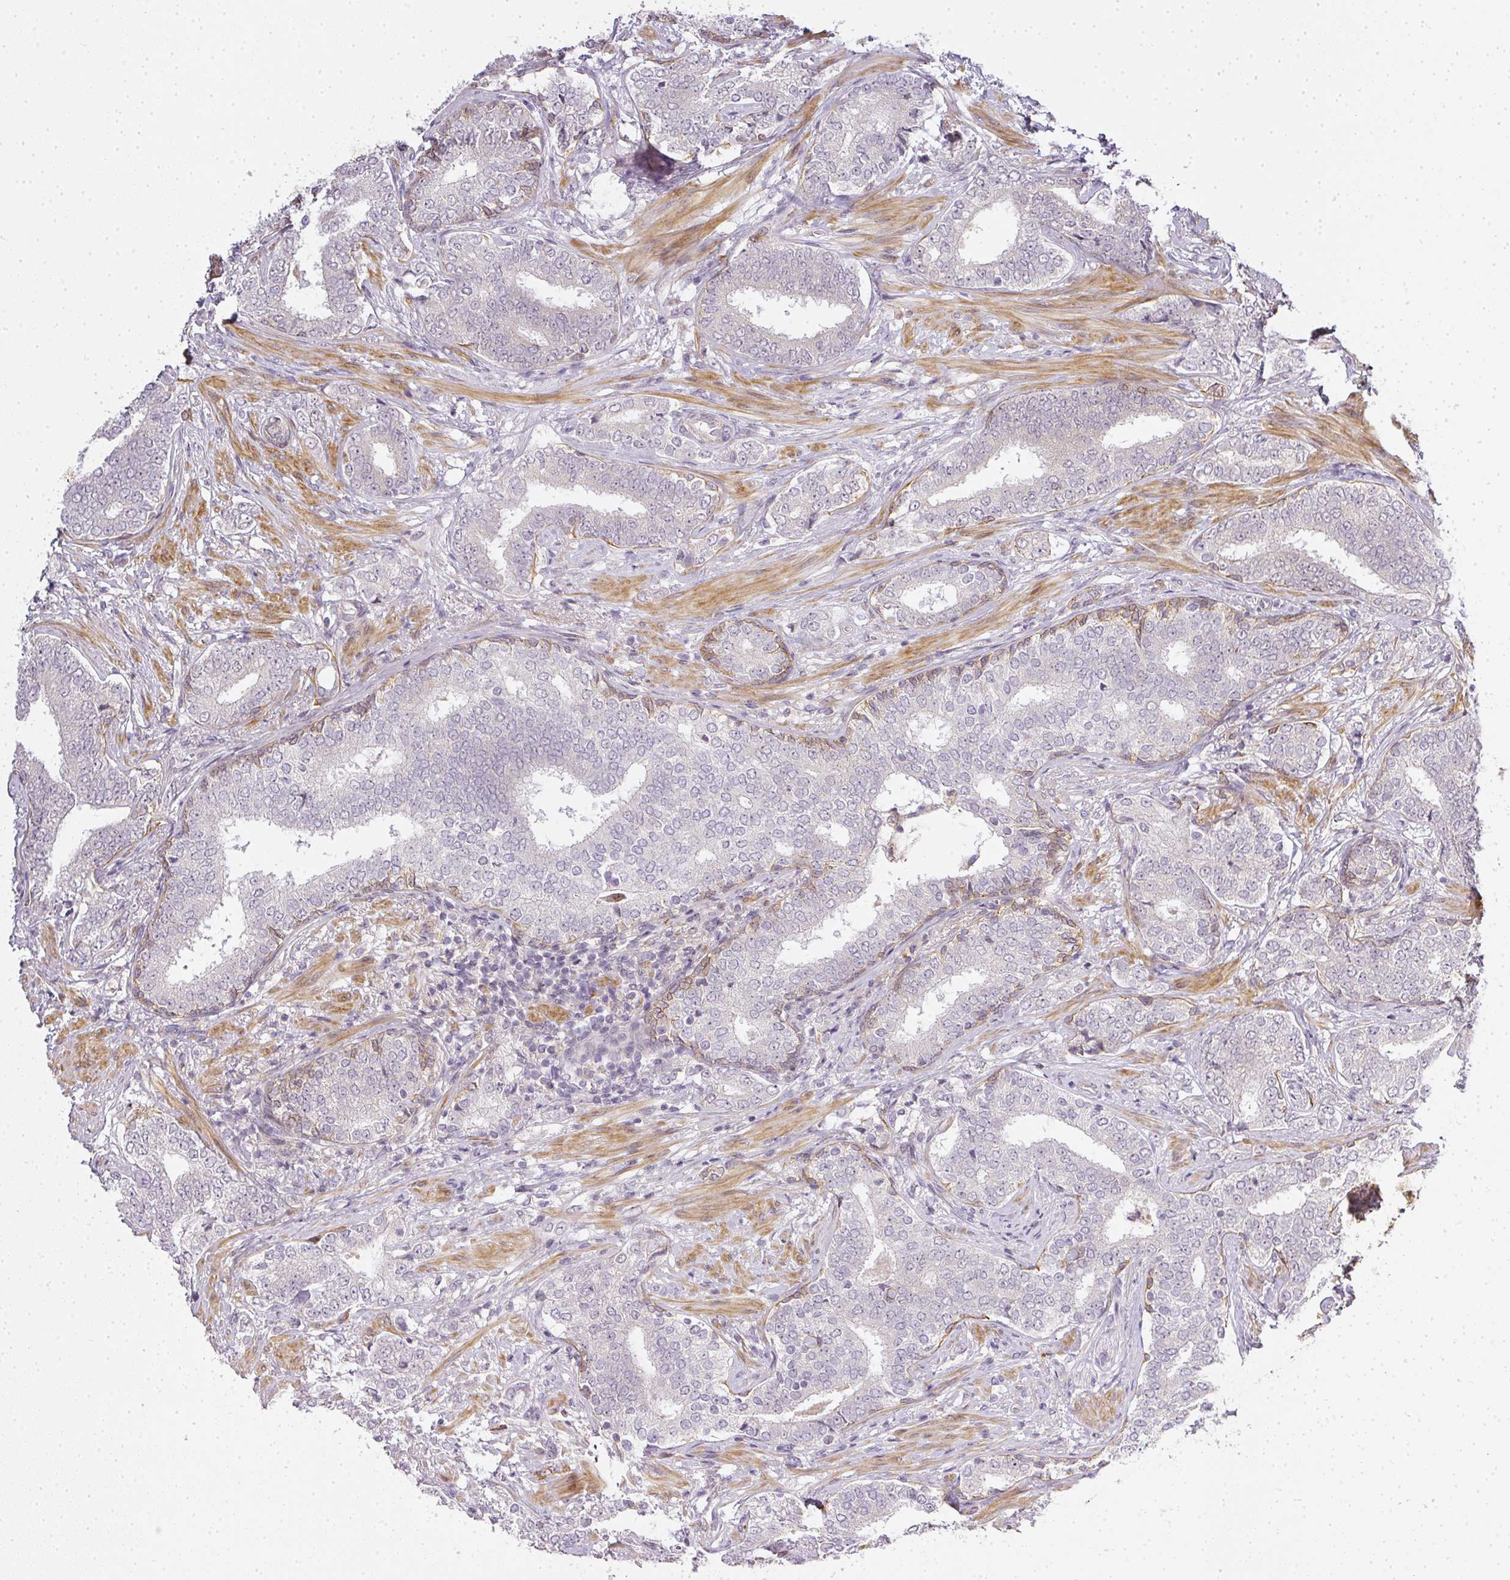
{"staining": {"intensity": "negative", "quantity": "none", "location": "none"}, "tissue": "prostate cancer", "cell_type": "Tumor cells", "image_type": "cancer", "snomed": [{"axis": "morphology", "description": "Adenocarcinoma, High grade"}, {"axis": "topography", "description": "Prostate"}], "caption": "Immunohistochemistry histopathology image of human prostate cancer stained for a protein (brown), which reveals no positivity in tumor cells.", "gene": "MED19", "patient": {"sex": "male", "age": 72}}